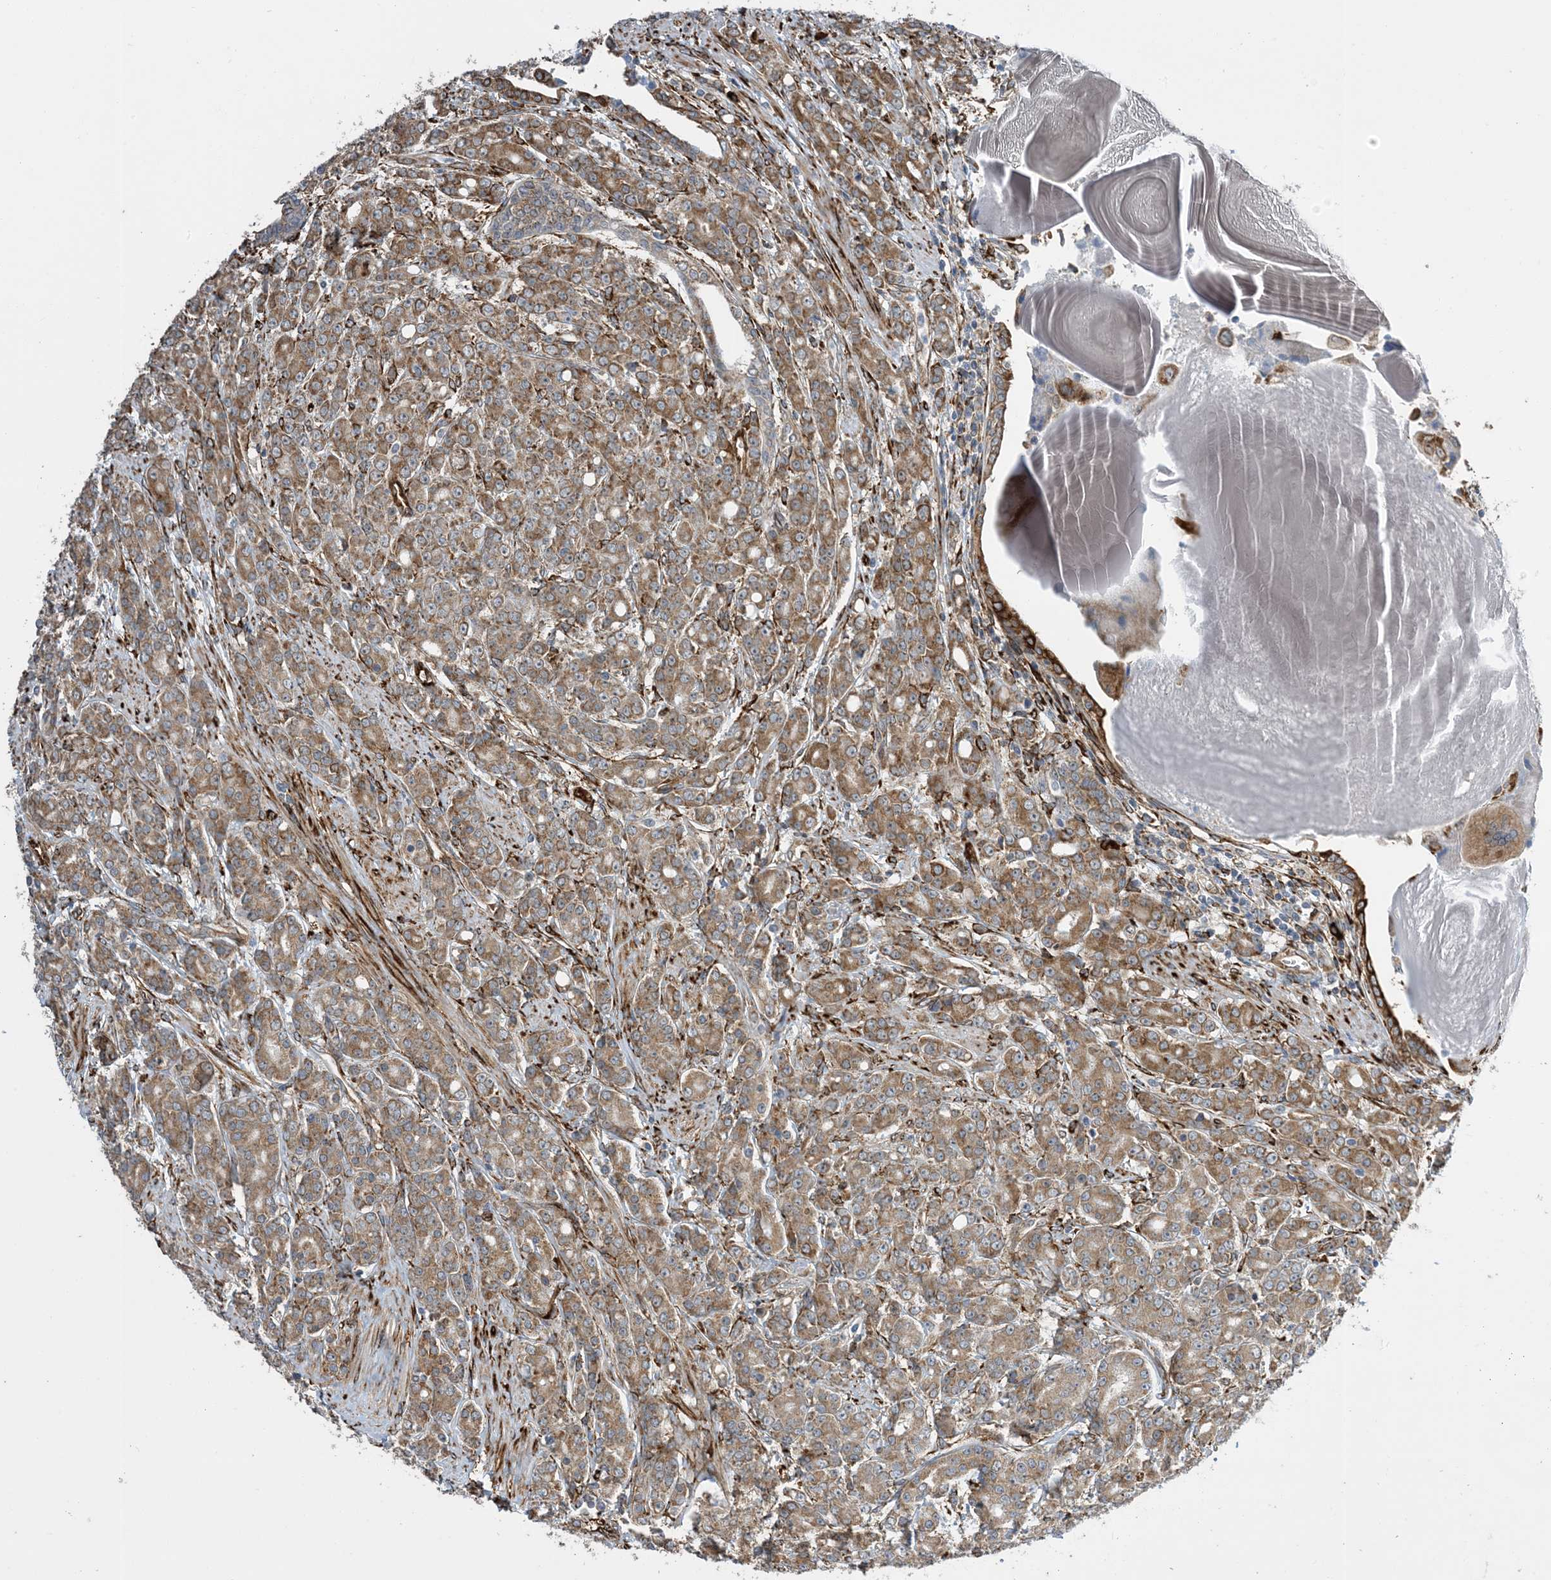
{"staining": {"intensity": "moderate", "quantity": ">75%", "location": "cytoplasmic/membranous"}, "tissue": "prostate cancer", "cell_type": "Tumor cells", "image_type": "cancer", "snomed": [{"axis": "morphology", "description": "Adenocarcinoma, High grade"}, {"axis": "topography", "description": "Prostate"}], "caption": "A brown stain shows moderate cytoplasmic/membranous staining of a protein in prostate cancer tumor cells.", "gene": "ZBTB45", "patient": {"sex": "male", "age": 62}}